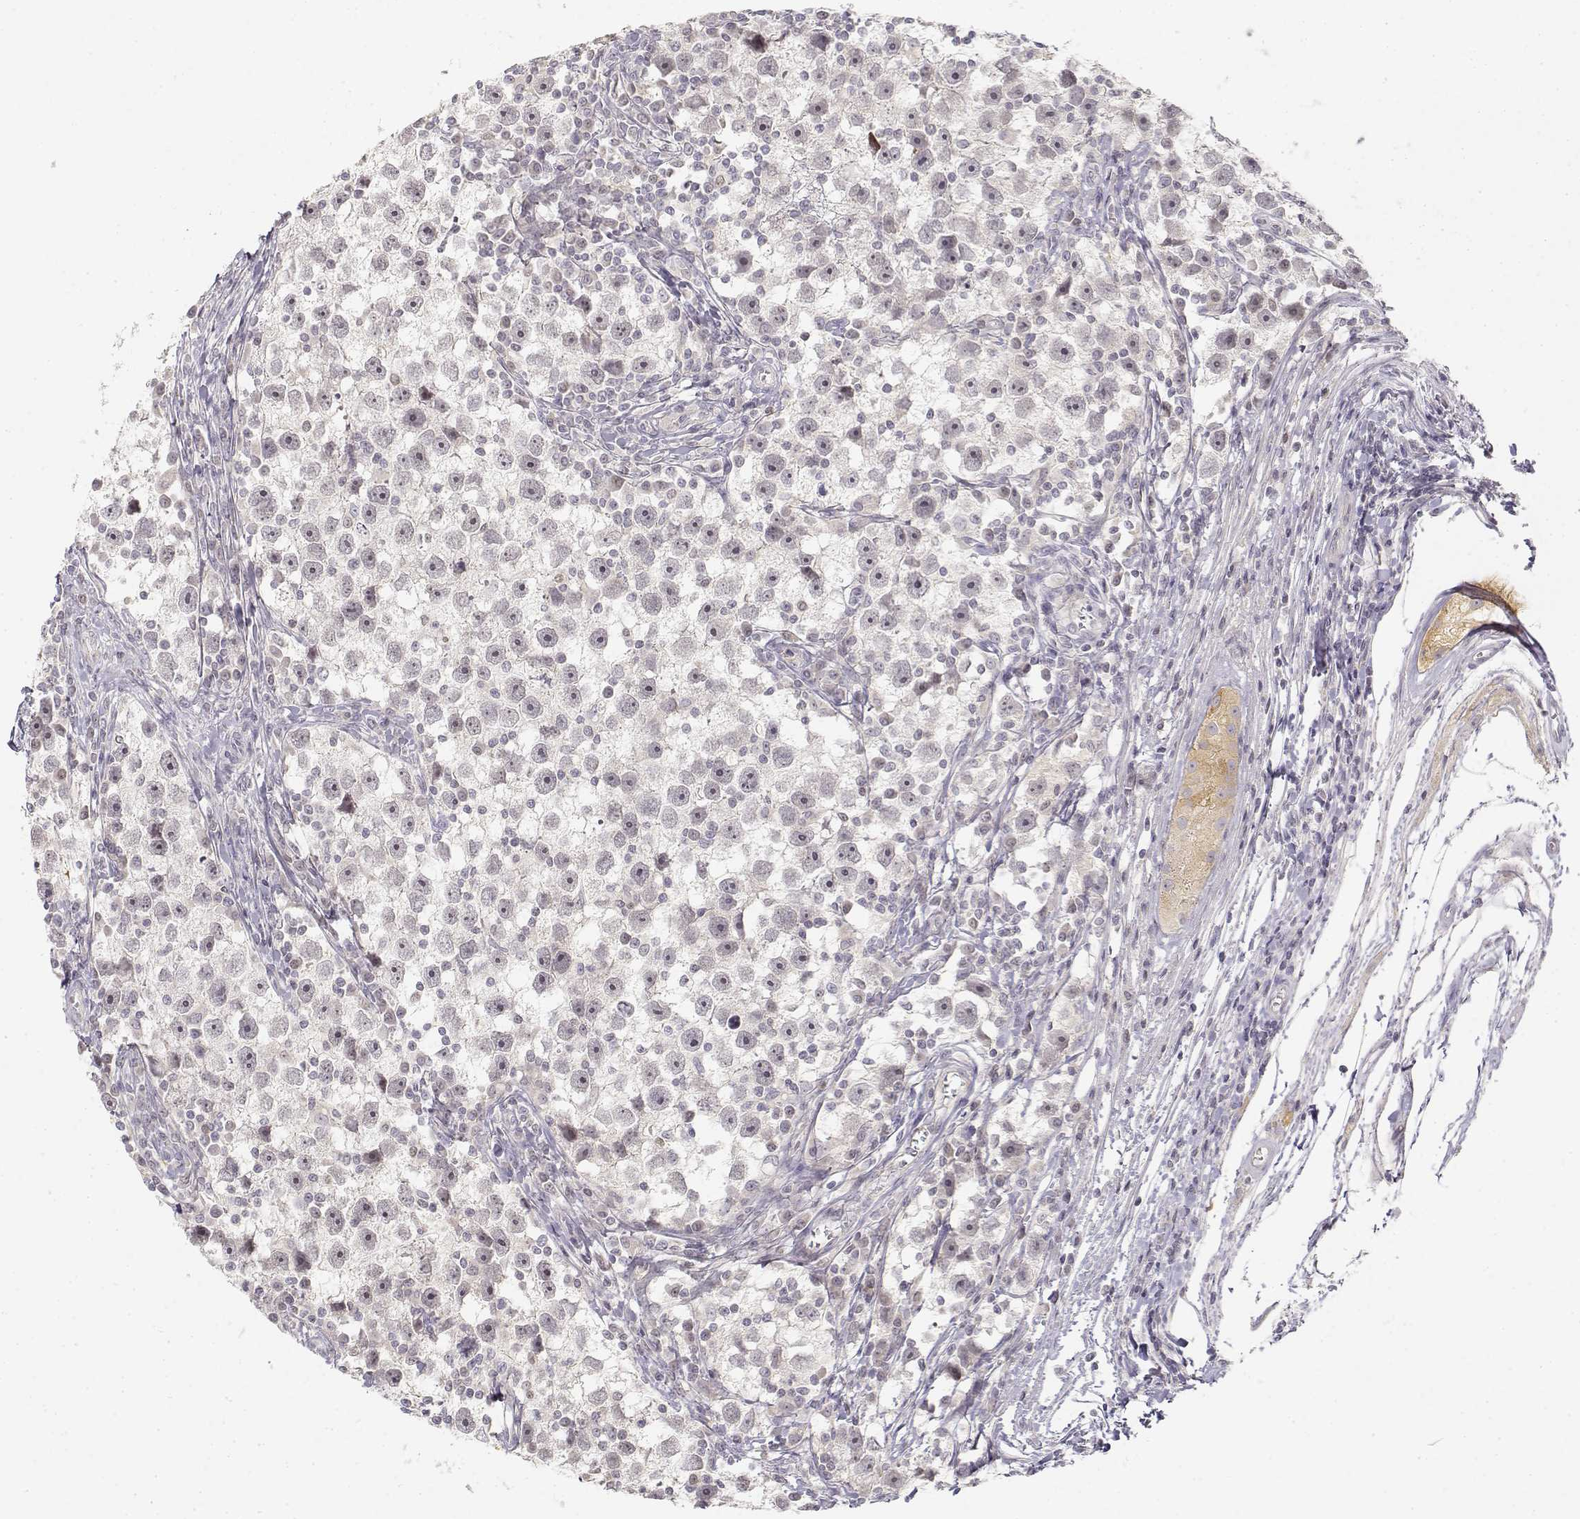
{"staining": {"intensity": "negative", "quantity": "none", "location": "none"}, "tissue": "testis cancer", "cell_type": "Tumor cells", "image_type": "cancer", "snomed": [{"axis": "morphology", "description": "Seminoma, NOS"}, {"axis": "topography", "description": "Testis"}], "caption": "The immunohistochemistry (IHC) histopathology image has no significant expression in tumor cells of testis cancer tissue.", "gene": "GLIPR1L2", "patient": {"sex": "male", "age": 30}}